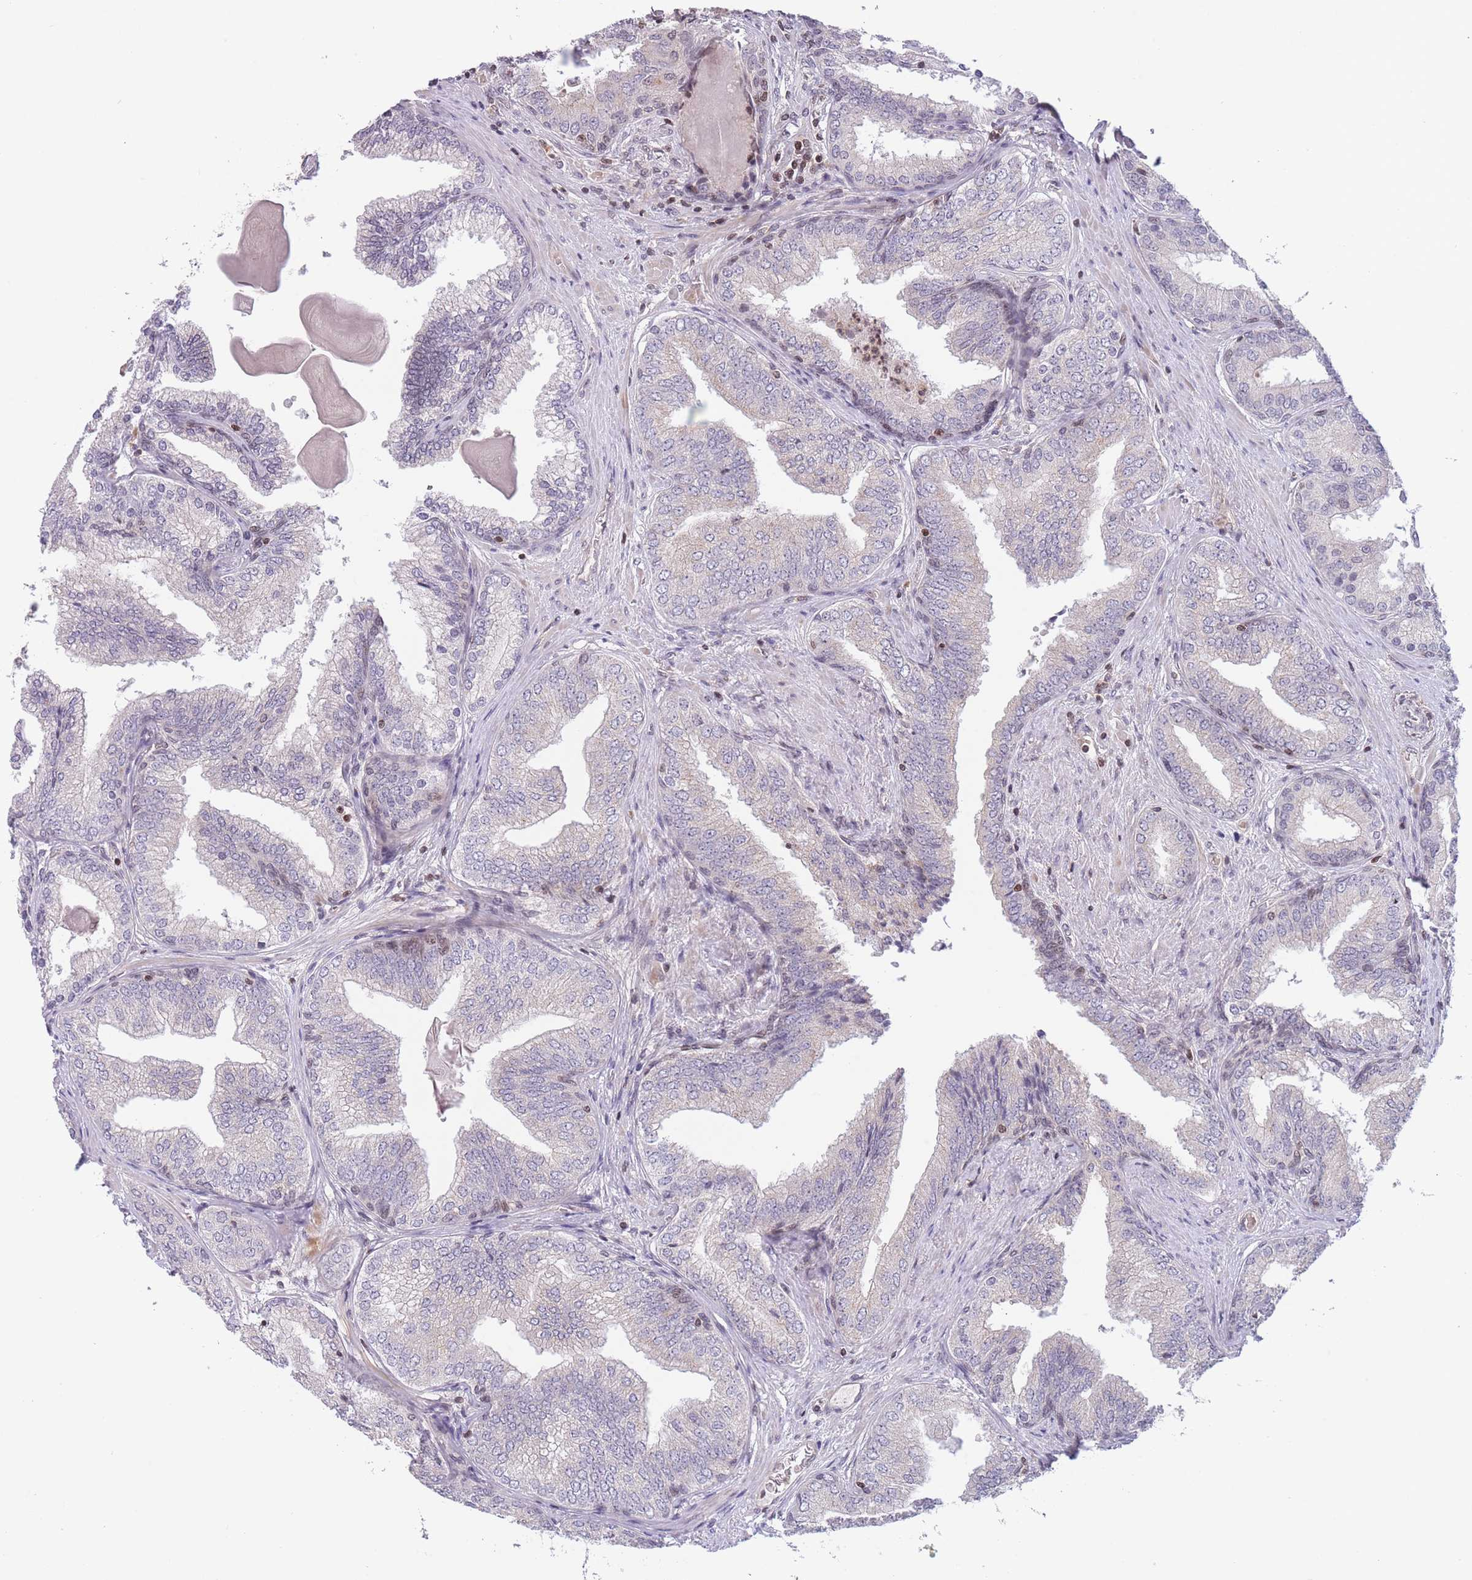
{"staining": {"intensity": "weak", "quantity": "<25%", "location": "cytoplasmic/membranous"}, "tissue": "prostate cancer", "cell_type": "Tumor cells", "image_type": "cancer", "snomed": [{"axis": "morphology", "description": "Adenocarcinoma, High grade"}, {"axis": "topography", "description": "Prostate"}], "caption": "The immunohistochemistry histopathology image has no significant staining in tumor cells of prostate cancer tissue.", "gene": "SLC35F5", "patient": {"sex": "male", "age": 63}}